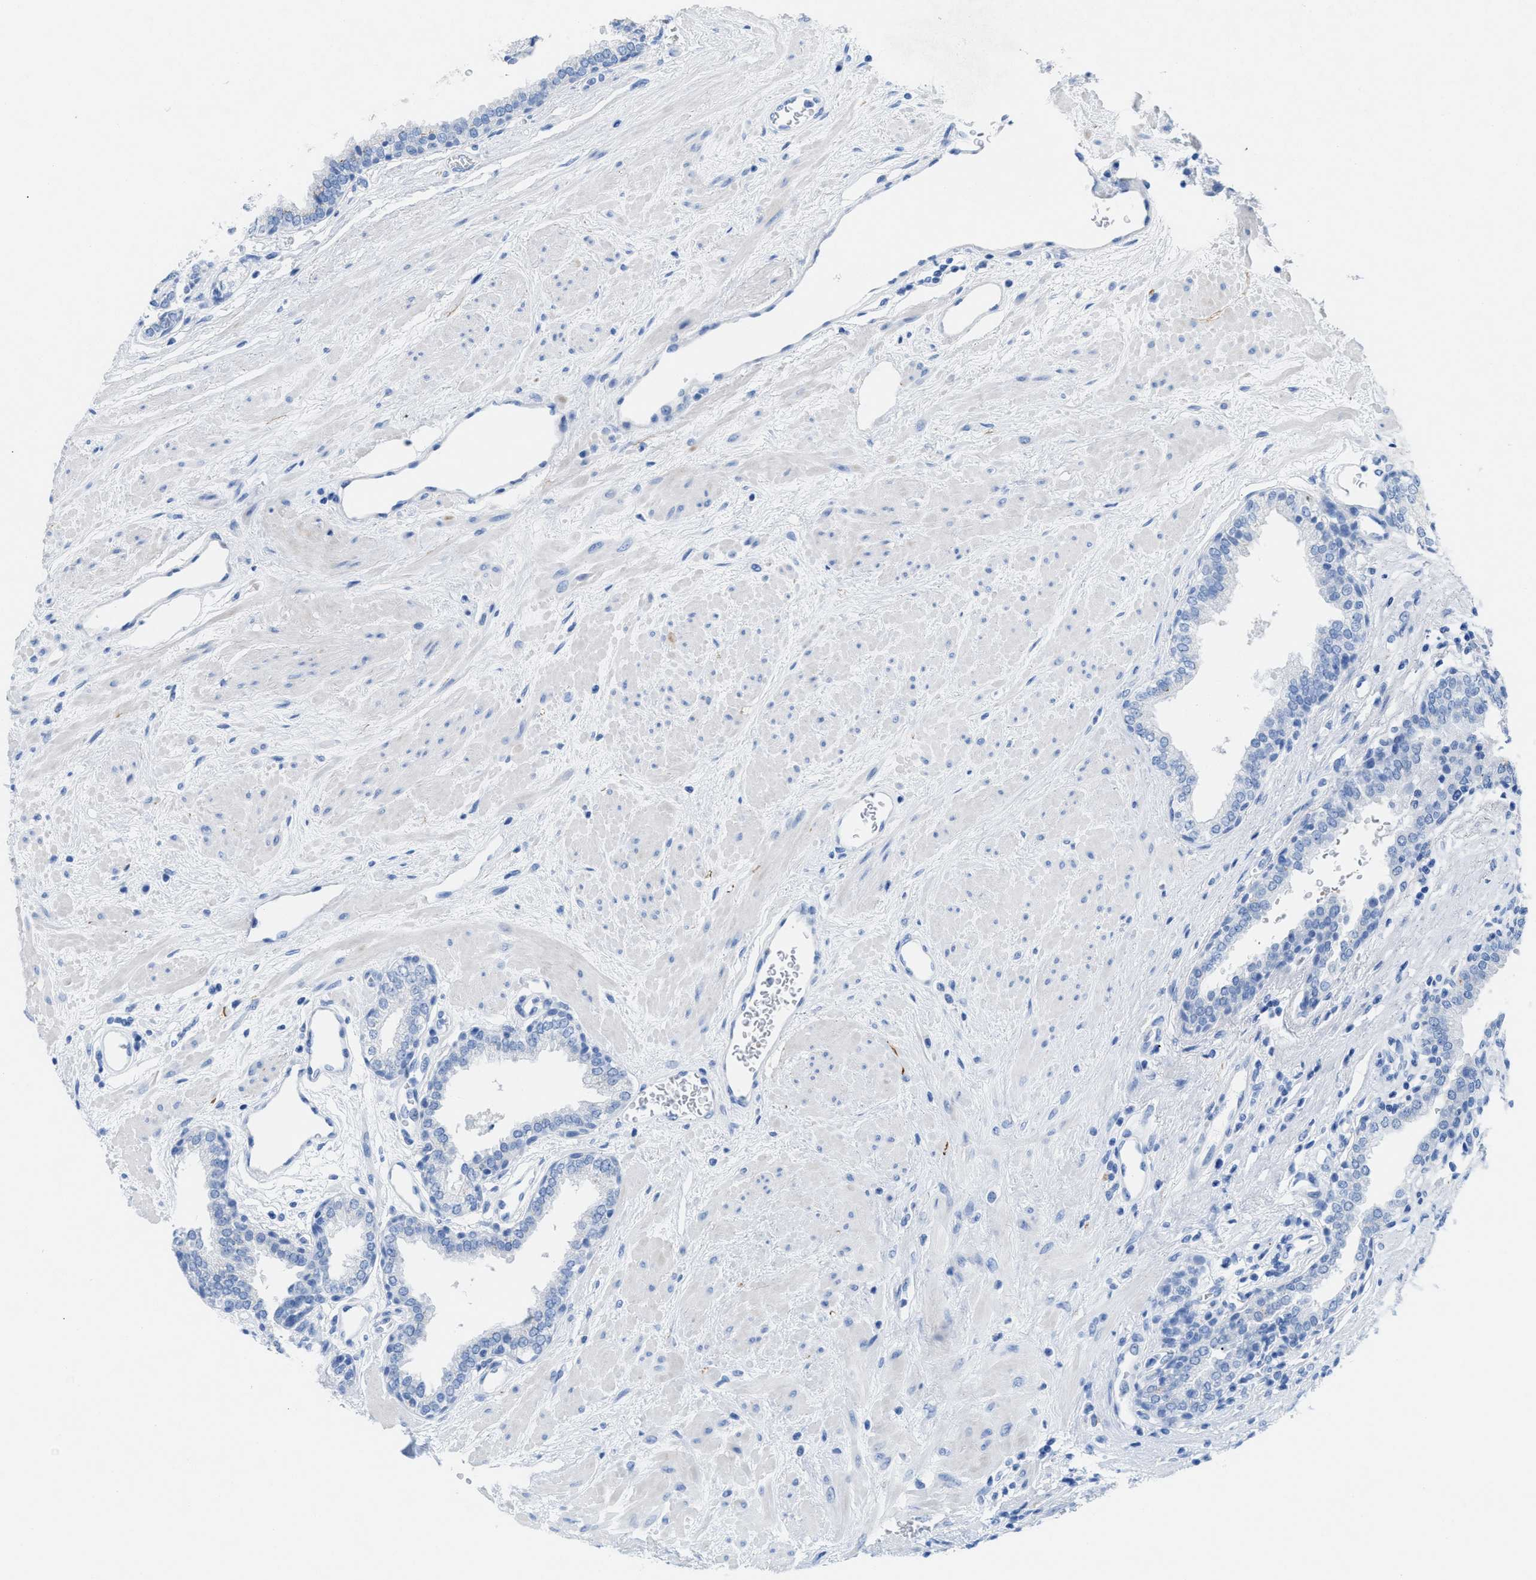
{"staining": {"intensity": "negative", "quantity": "none", "location": "none"}, "tissue": "prostate", "cell_type": "Glandular cells", "image_type": "normal", "snomed": [{"axis": "morphology", "description": "Normal tissue, NOS"}, {"axis": "topography", "description": "Prostate"}], "caption": "Immunohistochemistry (IHC) histopathology image of normal human prostate stained for a protein (brown), which shows no staining in glandular cells.", "gene": "ANKFN1", "patient": {"sex": "male", "age": 51}}